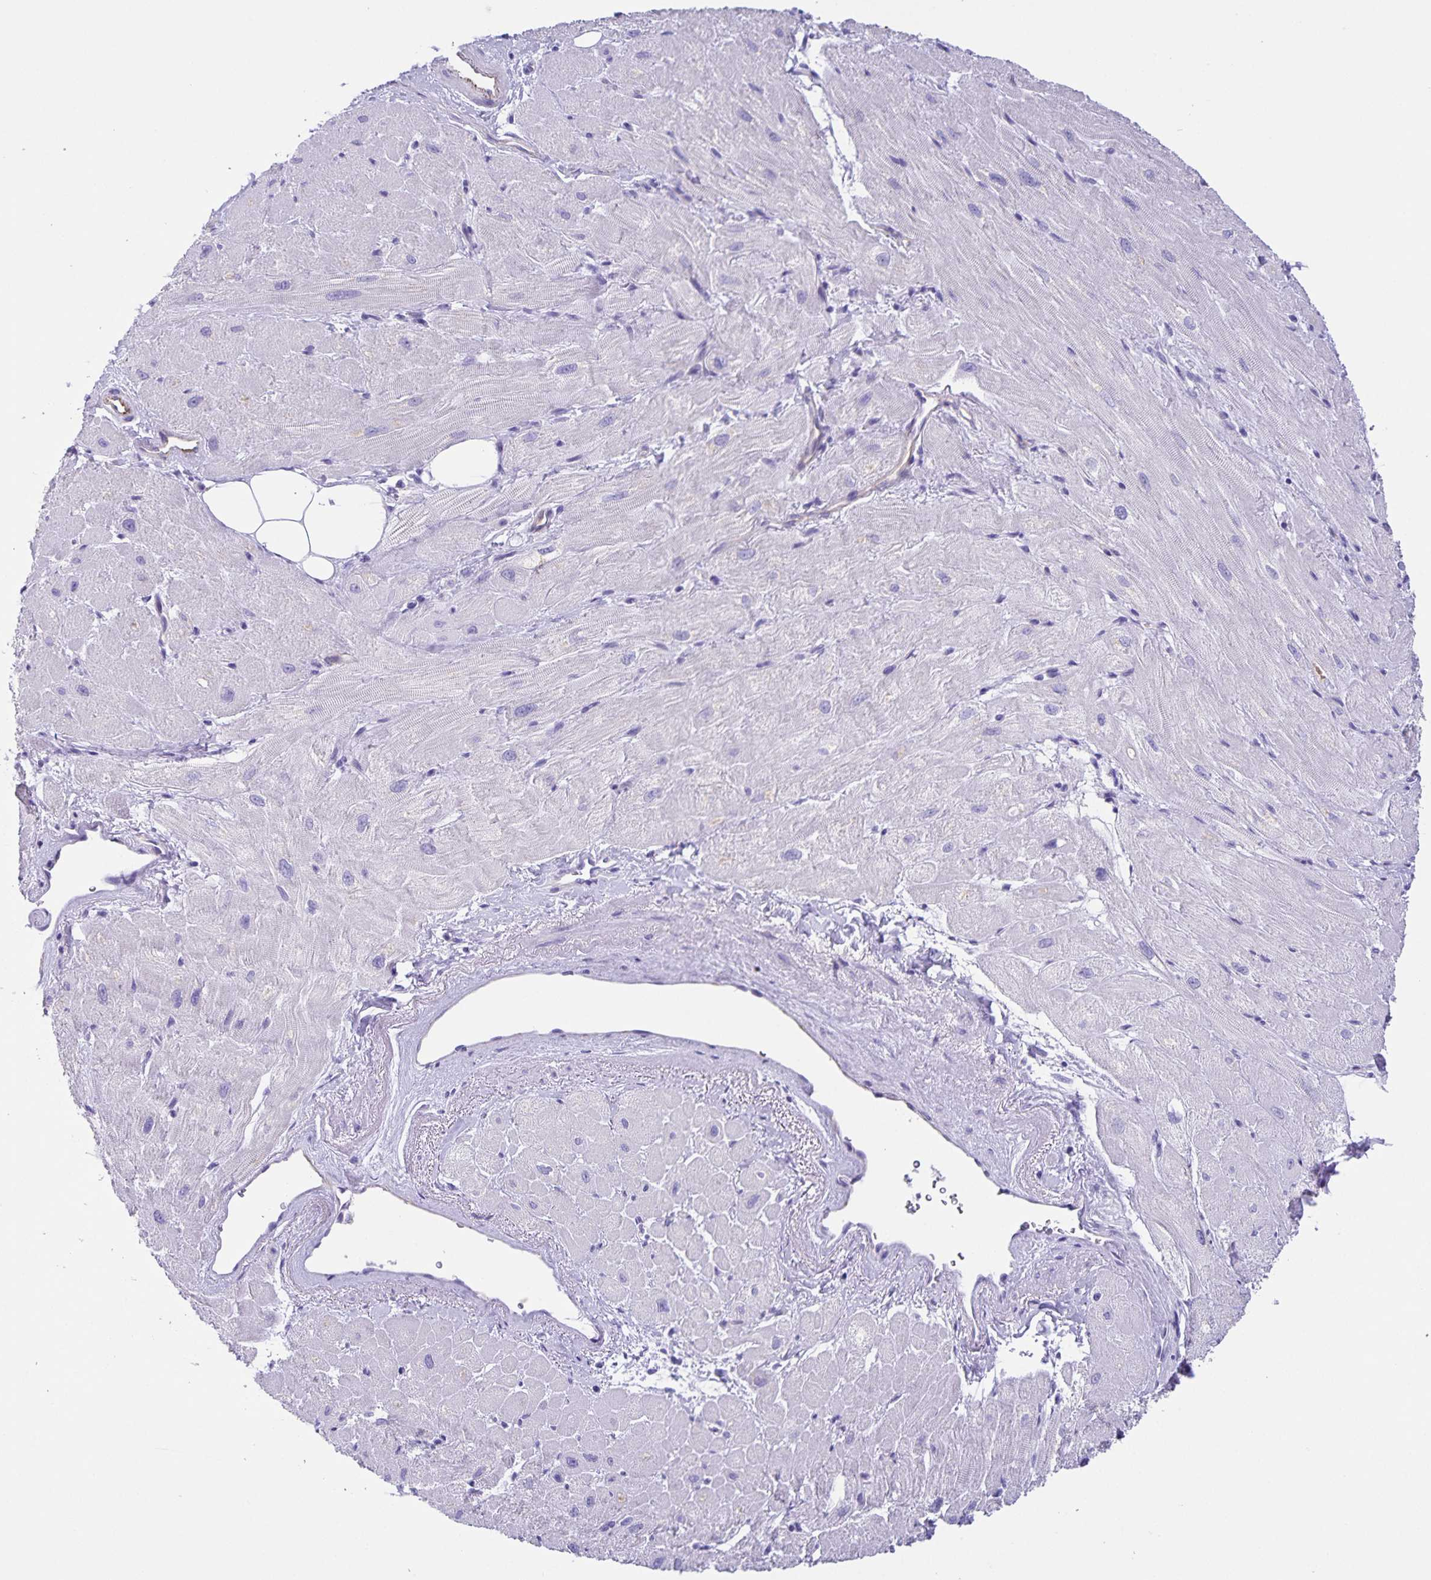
{"staining": {"intensity": "weak", "quantity": "<25%", "location": "cytoplasmic/membranous"}, "tissue": "heart muscle", "cell_type": "Cardiomyocytes", "image_type": "normal", "snomed": [{"axis": "morphology", "description": "Normal tissue, NOS"}, {"axis": "topography", "description": "Heart"}], "caption": "Normal heart muscle was stained to show a protein in brown. There is no significant staining in cardiomyocytes. (DAB IHC, high magnification).", "gene": "UBQLN3", "patient": {"sex": "male", "age": 62}}